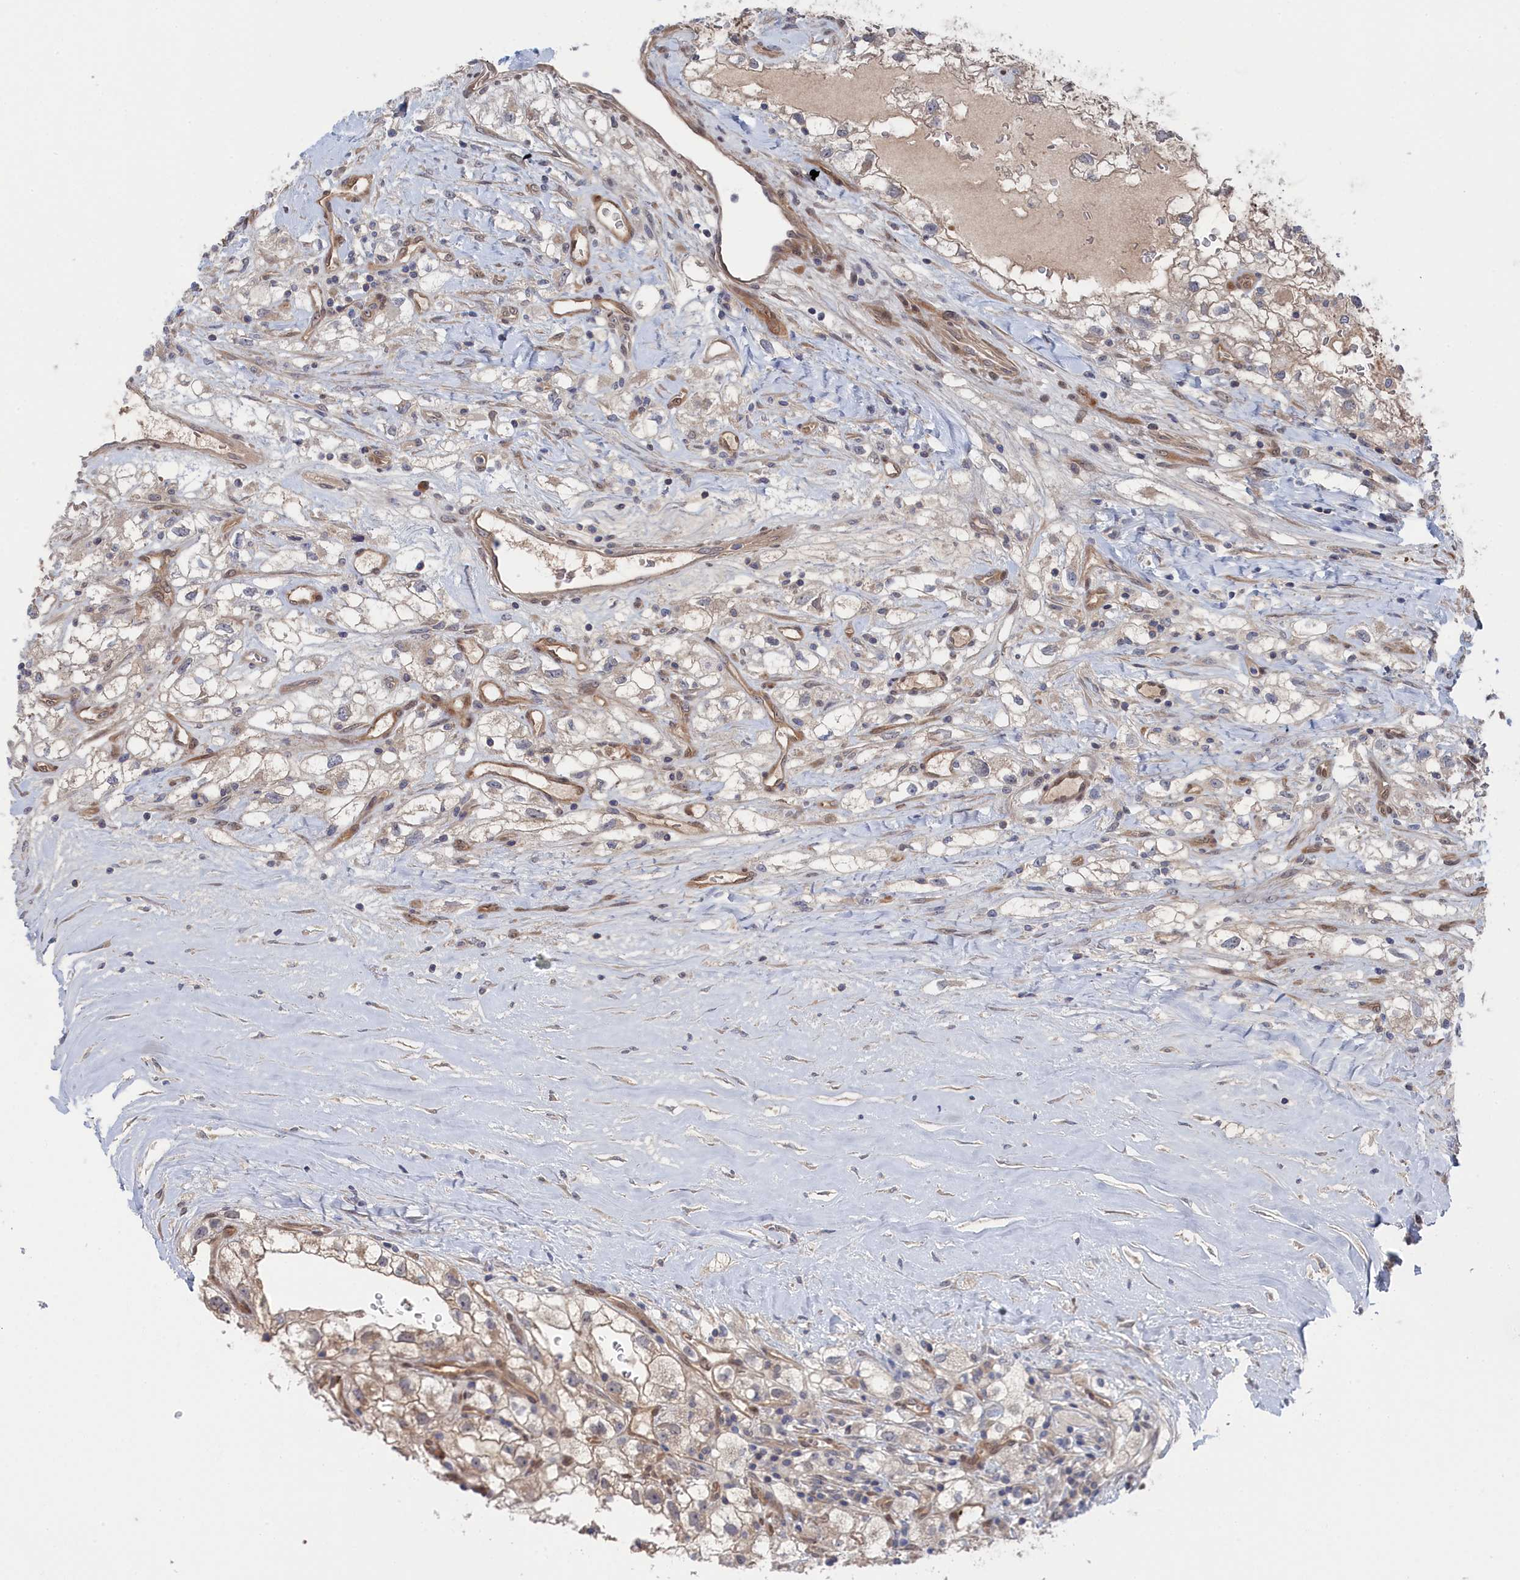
{"staining": {"intensity": "weak", "quantity": "<25%", "location": "cytoplasmic/membranous"}, "tissue": "renal cancer", "cell_type": "Tumor cells", "image_type": "cancer", "snomed": [{"axis": "morphology", "description": "Adenocarcinoma, NOS"}, {"axis": "topography", "description": "Kidney"}], "caption": "A micrograph of renal cancer (adenocarcinoma) stained for a protein exhibits no brown staining in tumor cells.", "gene": "IRGQ", "patient": {"sex": "male", "age": 59}}